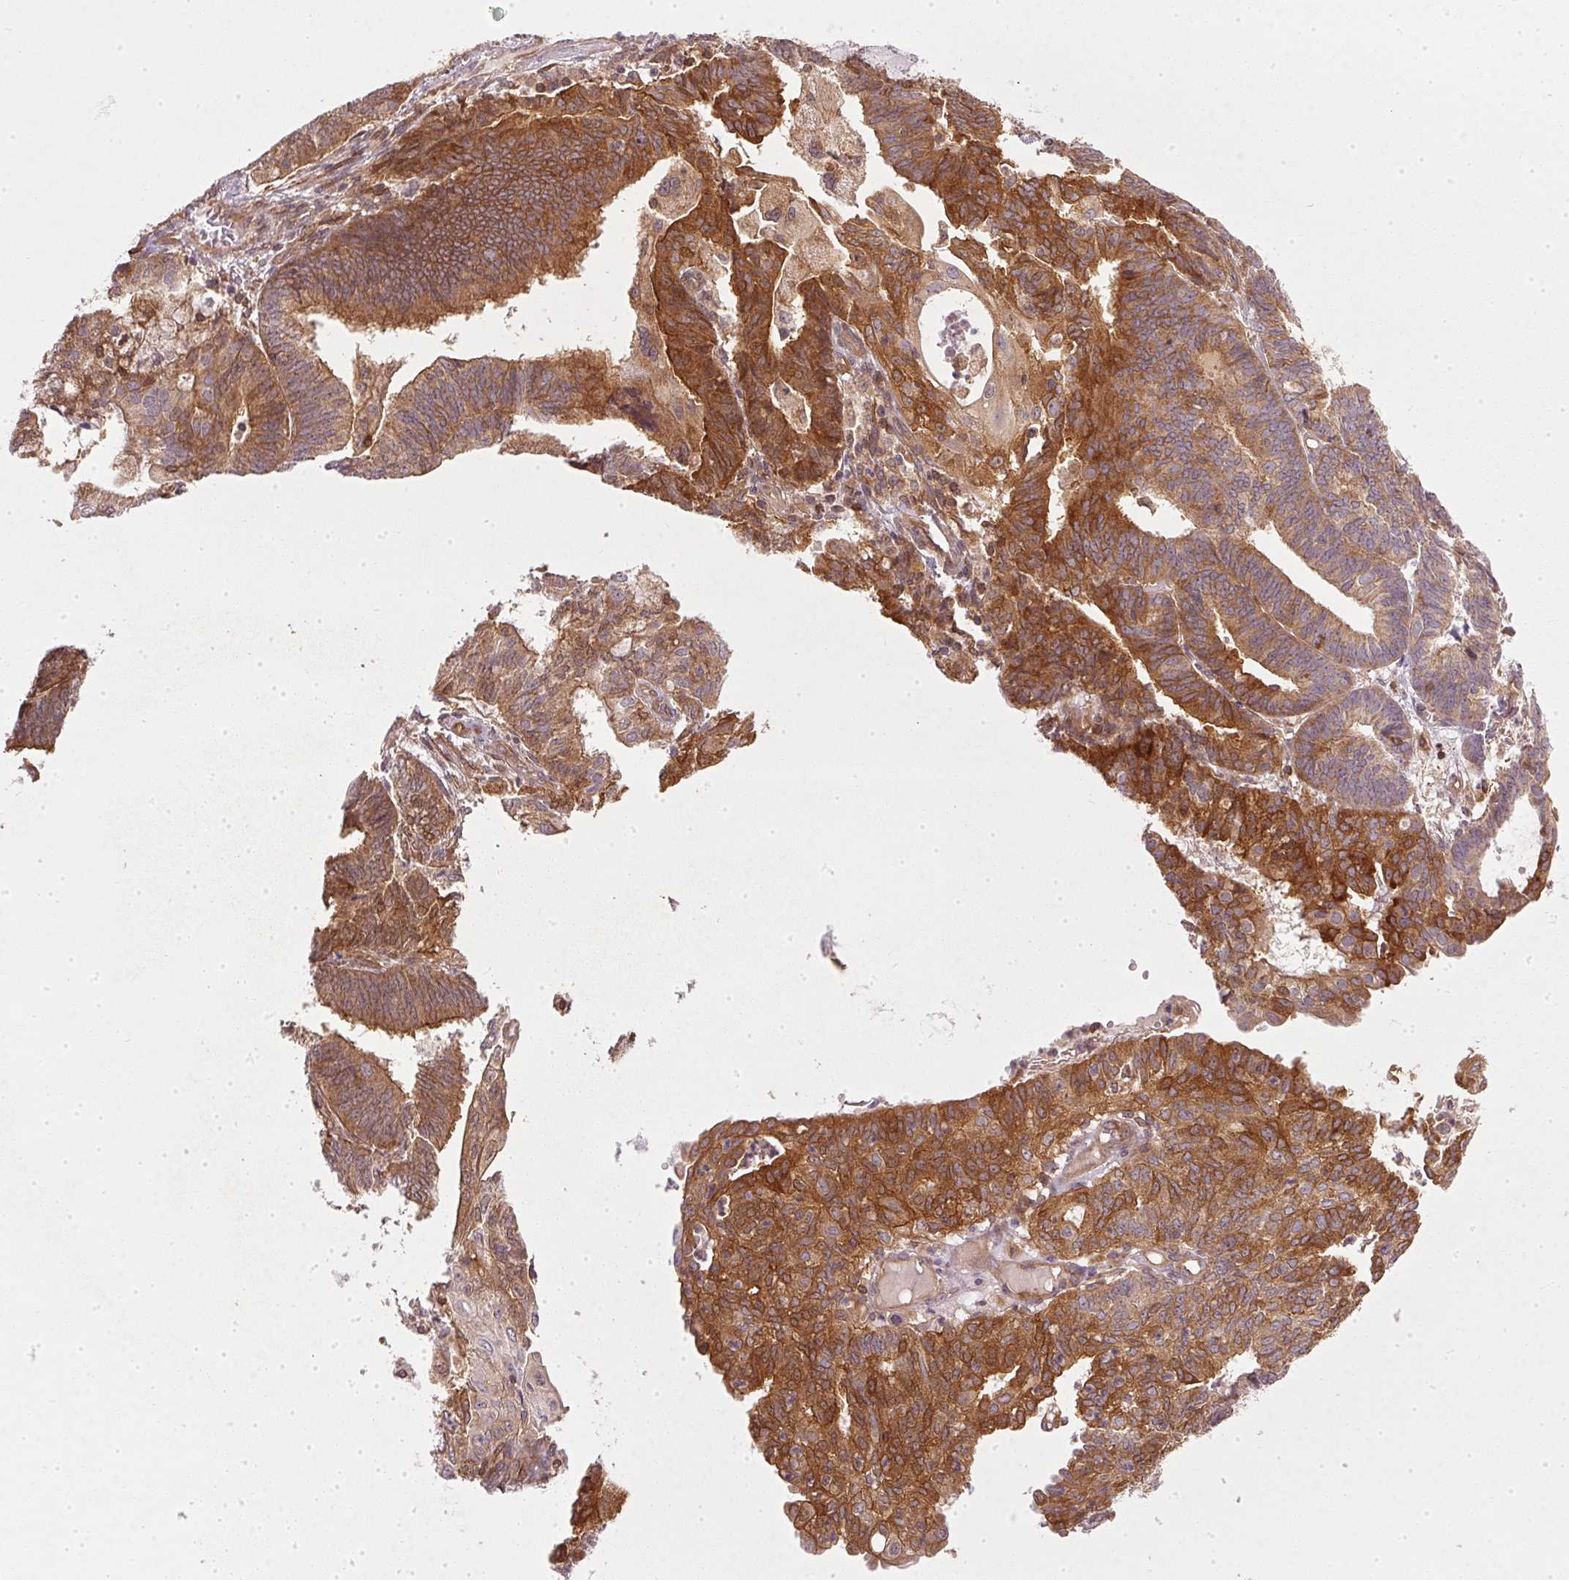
{"staining": {"intensity": "strong", "quantity": "25%-75%", "location": "cytoplasmic/membranous"}, "tissue": "endometrial cancer", "cell_type": "Tumor cells", "image_type": "cancer", "snomed": [{"axis": "morphology", "description": "Adenocarcinoma, NOS"}, {"axis": "topography", "description": "Endometrium"}], "caption": "This is a photomicrograph of immunohistochemistry staining of endometrial cancer (adenocarcinoma), which shows strong expression in the cytoplasmic/membranous of tumor cells.", "gene": "NADK2", "patient": {"sex": "female", "age": 61}}